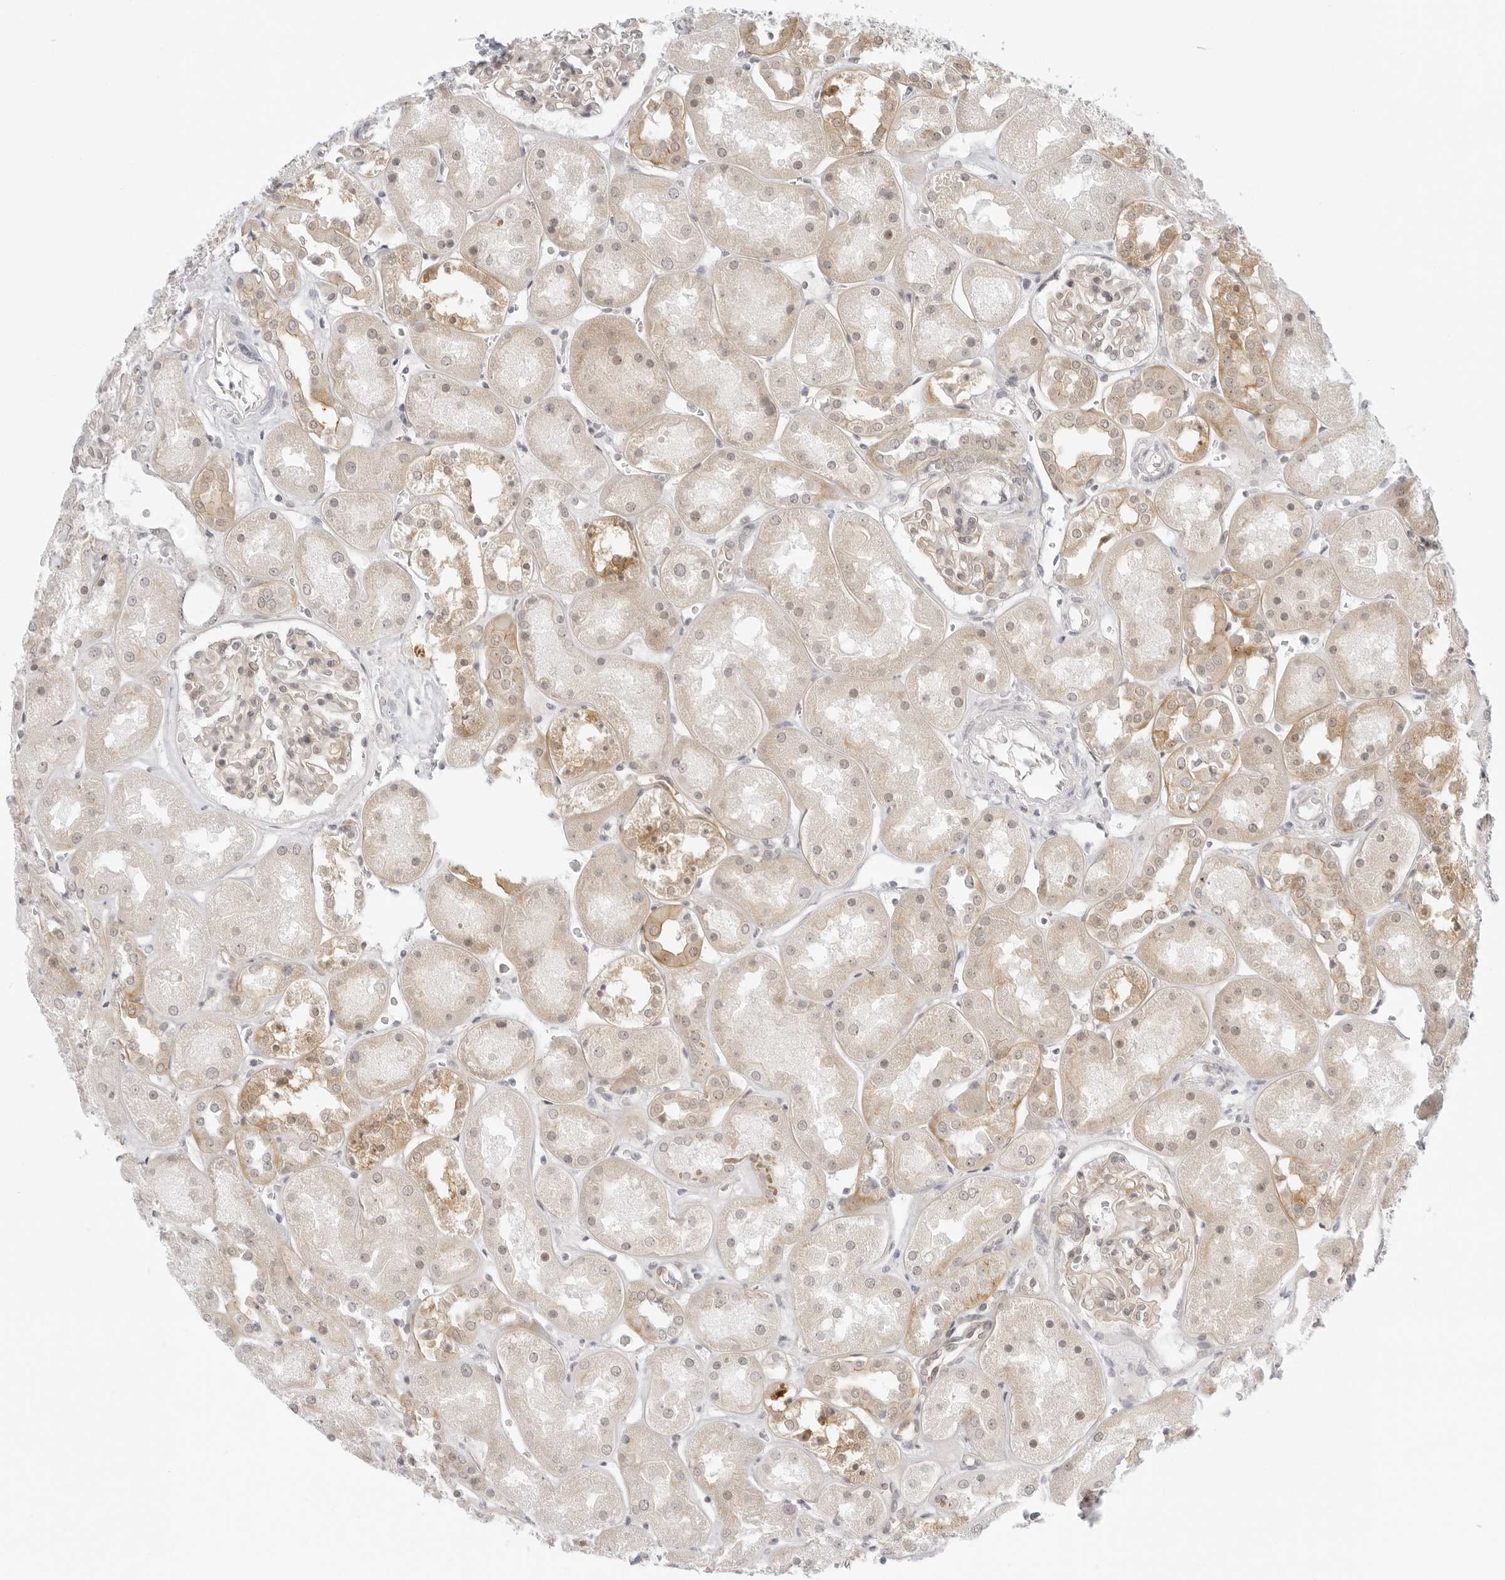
{"staining": {"intensity": "weak", "quantity": "<25%", "location": "cytoplasmic/membranous"}, "tissue": "kidney", "cell_type": "Cells in glomeruli", "image_type": "normal", "snomed": [{"axis": "morphology", "description": "Normal tissue, NOS"}, {"axis": "topography", "description": "Kidney"}], "caption": "The IHC photomicrograph has no significant expression in cells in glomeruli of kidney. Brightfield microscopy of immunohistochemistry stained with DAB (3,3'-diaminobenzidine) (brown) and hematoxylin (blue), captured at high magnification.", "gene": "MED18", "patient": {"sex": "male", "age": 70}}